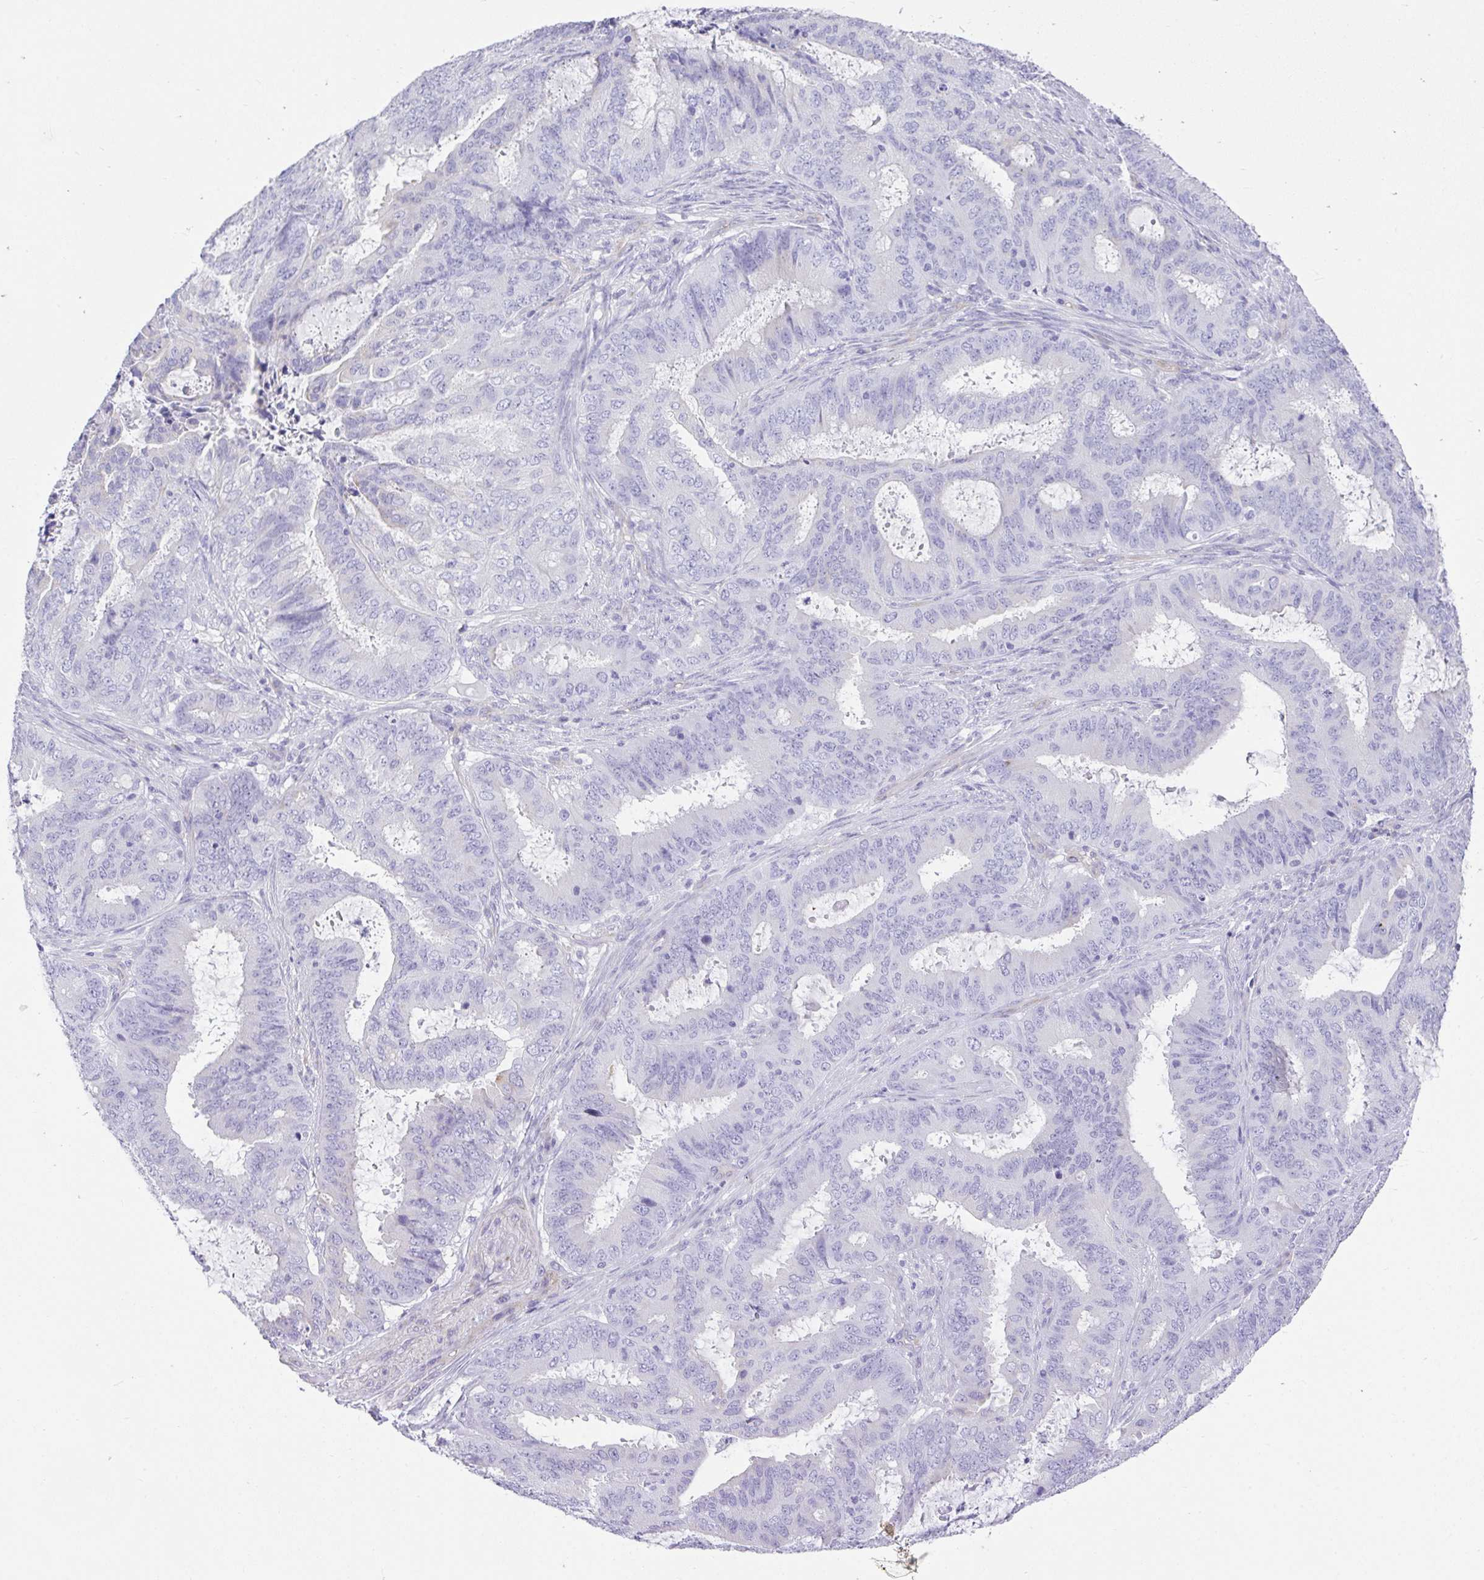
{"staining": {"intensity": "negative", "quantity": "none", "location": "none"}, "tissue": "endometrial cancer", "cell_type": "Tumor cells", "image_type": "cancer", "snomed": [{"axis": "morphology", "description": "Adenocarcinoma, NOS"}, {"axis": "topography", "description": "Endometrium"}], "caption": "High power microscopy histopathology image of an immunohistochemistry (IHC) micrograph of adenocarcinoma (endometrial), revealing no significant staining in tumor cells. (Stains: DAB (3,3'-diaminobenzidine) IHC with hematoxylin counter stain, Microscopy: brightfield microscopy at high magnification).", "gene": "PLPPR3", "patient": {"sex": "female", "age": 51}}